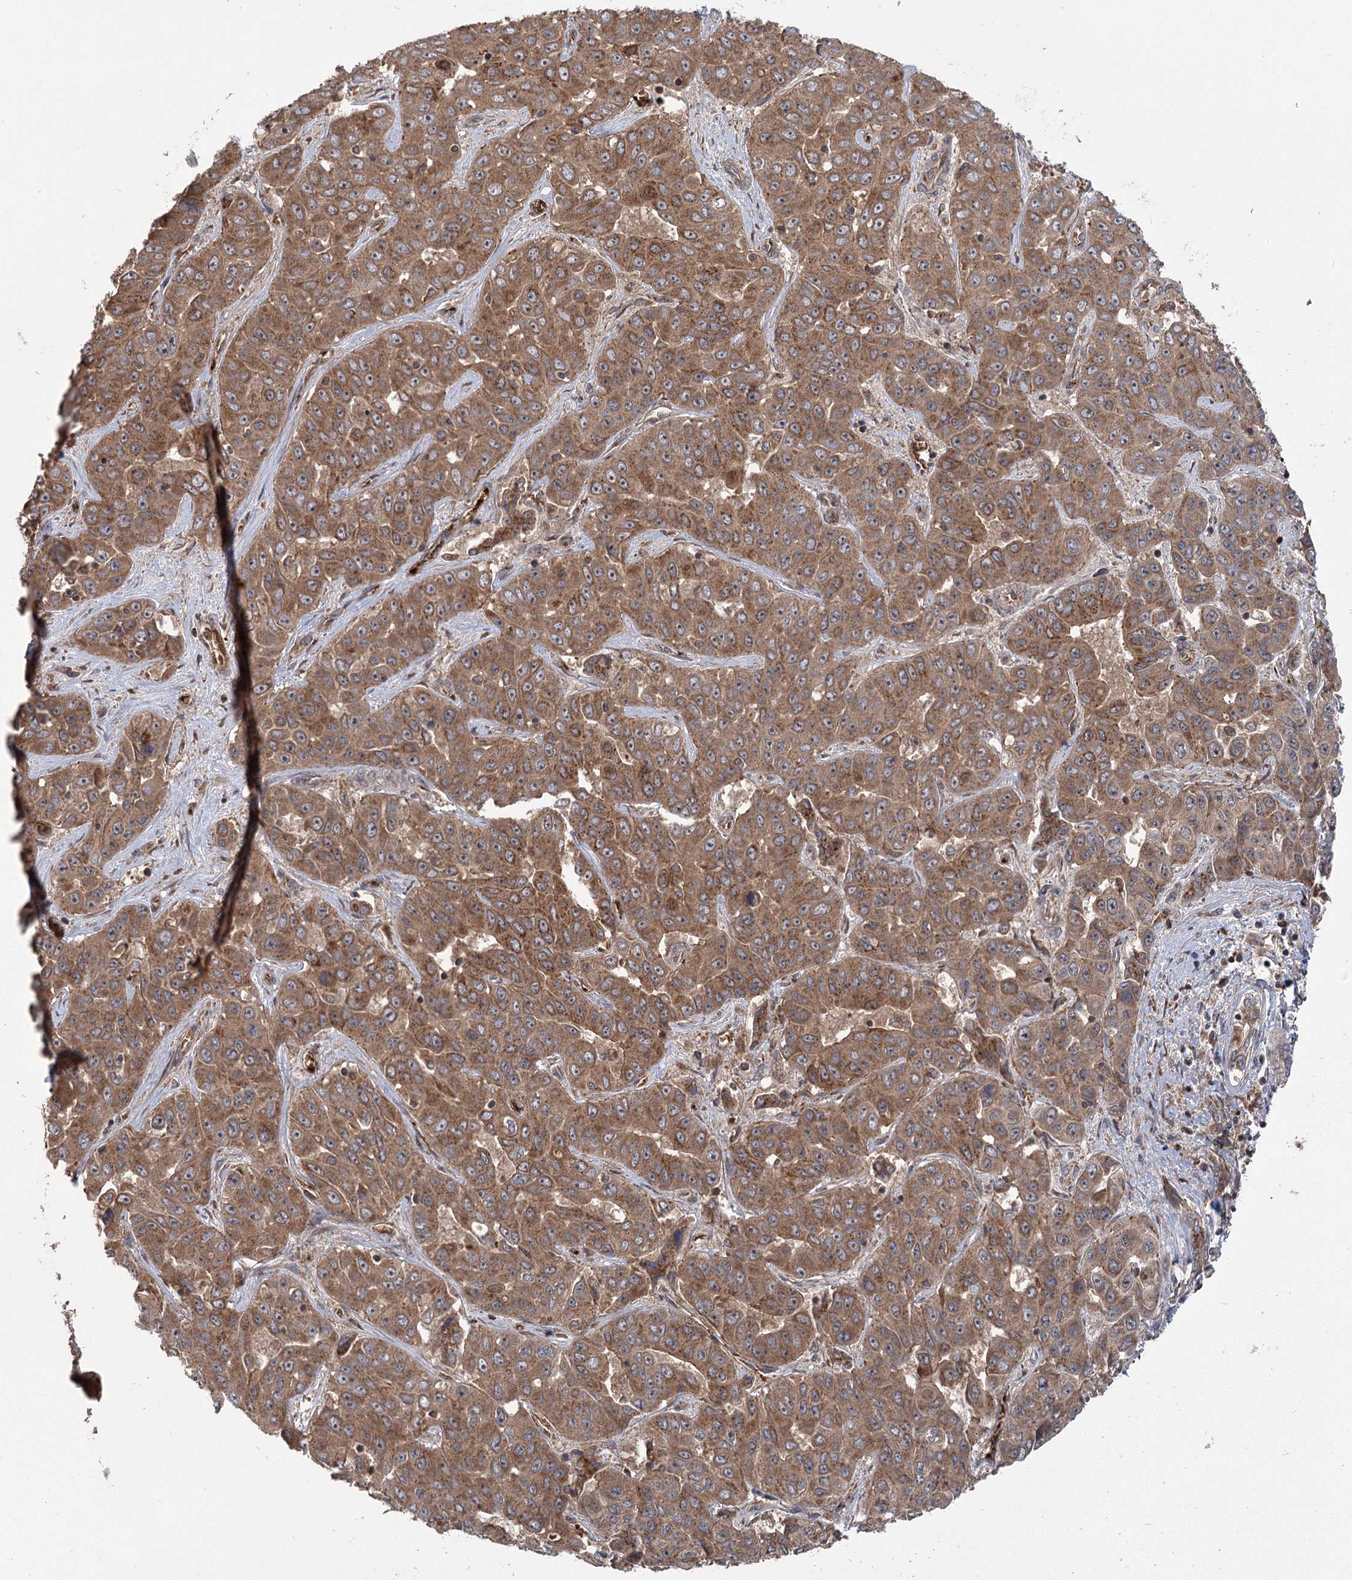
{"staining": {"intensity": "moderate", "quantity": ">75%", "location": "cytoplasmic/membranous"}, "tissue": "liver cancer", "cell_type": "Tumor cells", "image_type": "cancer", "snomed": [{"axis": "morphology", "description": "Cholangiocarcinoma"}, {"axis": "topography", "description": "Liver"}], "caption": "DAB (3,3'-diaminobenzidine) immunohistochemical staining of human cholangiocarcinoma (liver) shows moderate cytoplasmic/membranous protein positivity in about >75% of tumor cells.", "gene": "CARD19", "patient": {"sex": "female", "age": 52}}